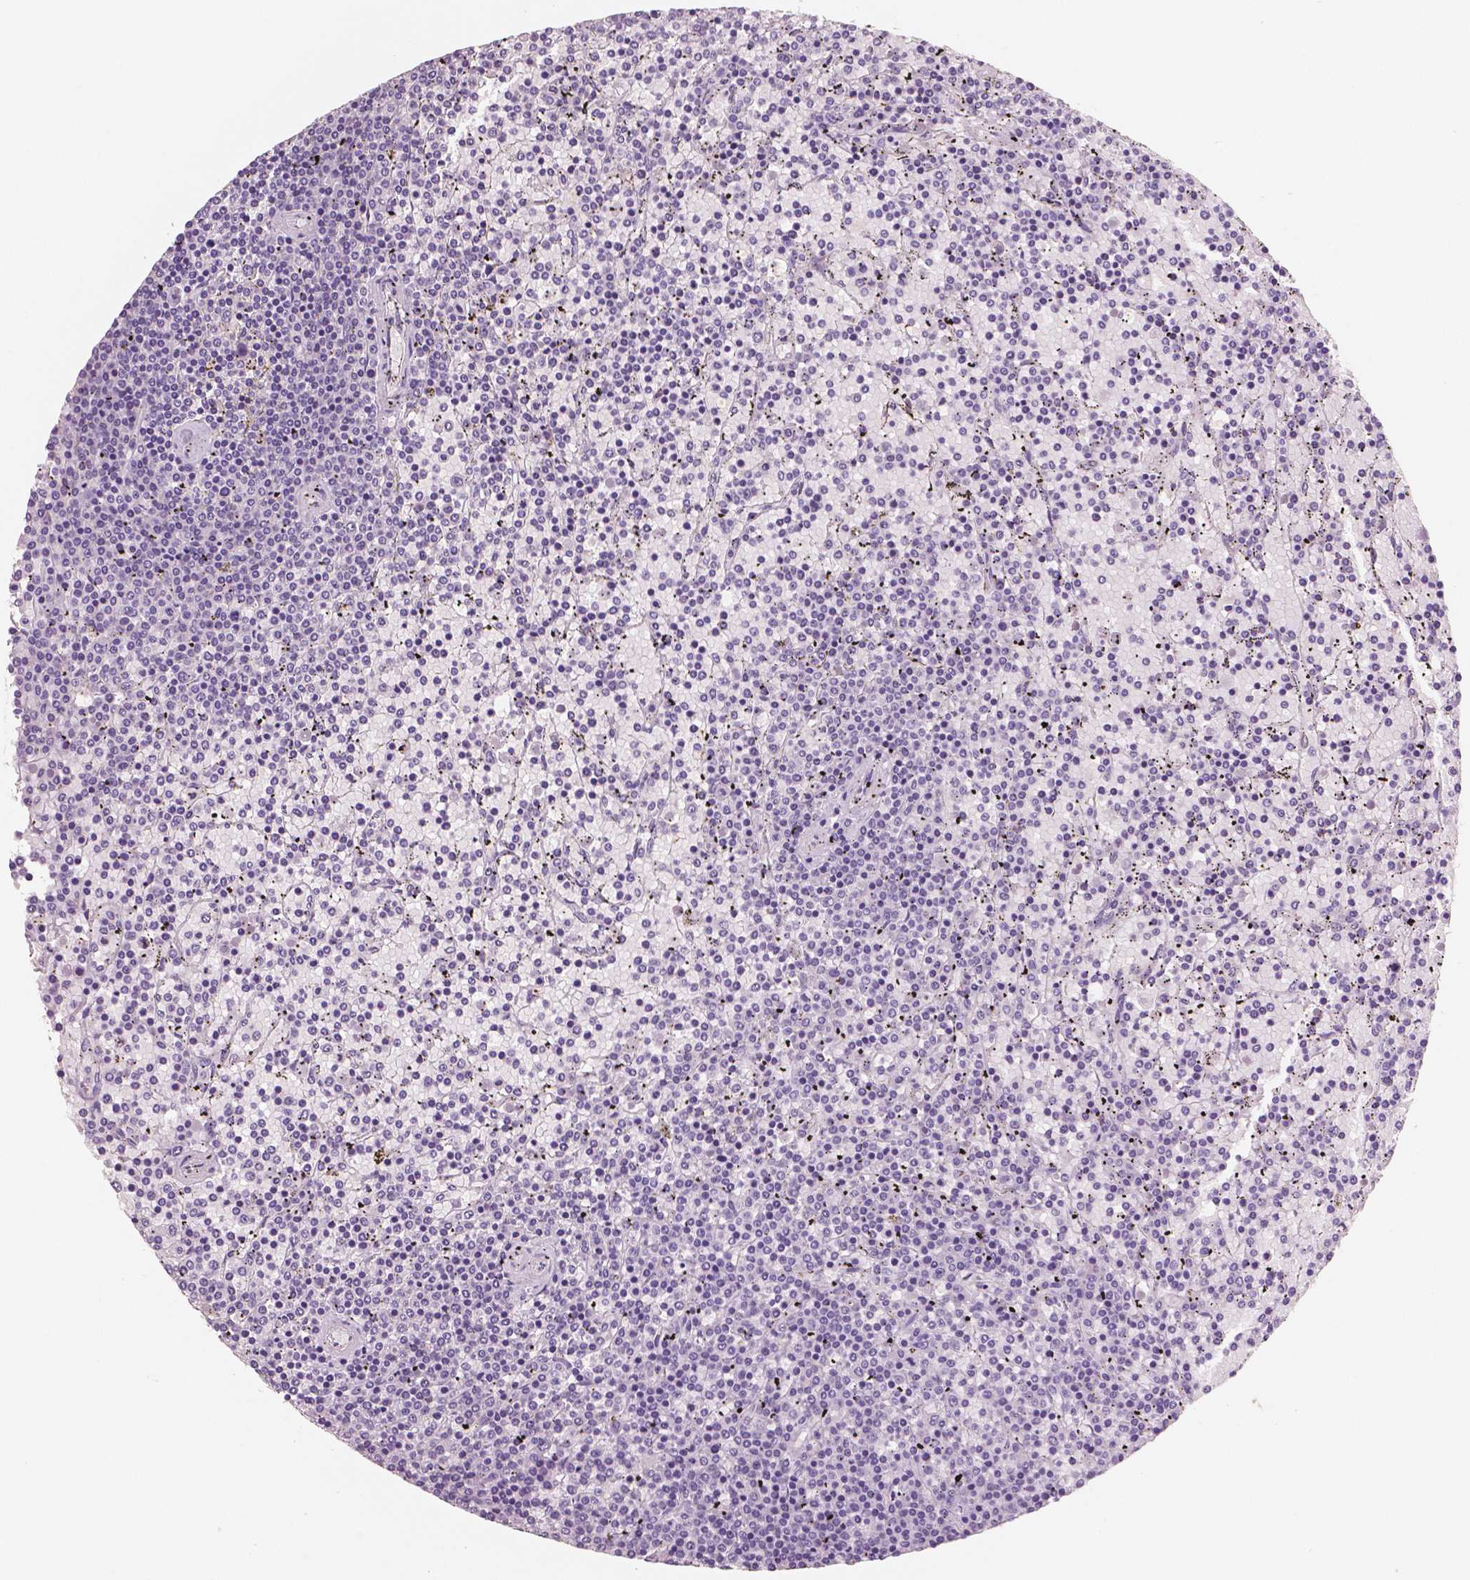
{"staining": {"intensity": "negative", "quantity": "none", "location": "none"}, "tissue": "lymphoma", "cell_type": "Tumor cells", "image_type": "cancer", "snomed": [{"axis": "morphology", "description": "Malignant lymphoma, non-Hodgkin's type, Low grade"}, {"axis": "topography", "description": "Spleen"}], "caption": "The photomicrograph displays no staining of tumor cells in malignant lymphoma, non-Hodgkin's type (low-grade).", "gene": "NECAB2", "patient": {"sex": "female", "age": 77}}